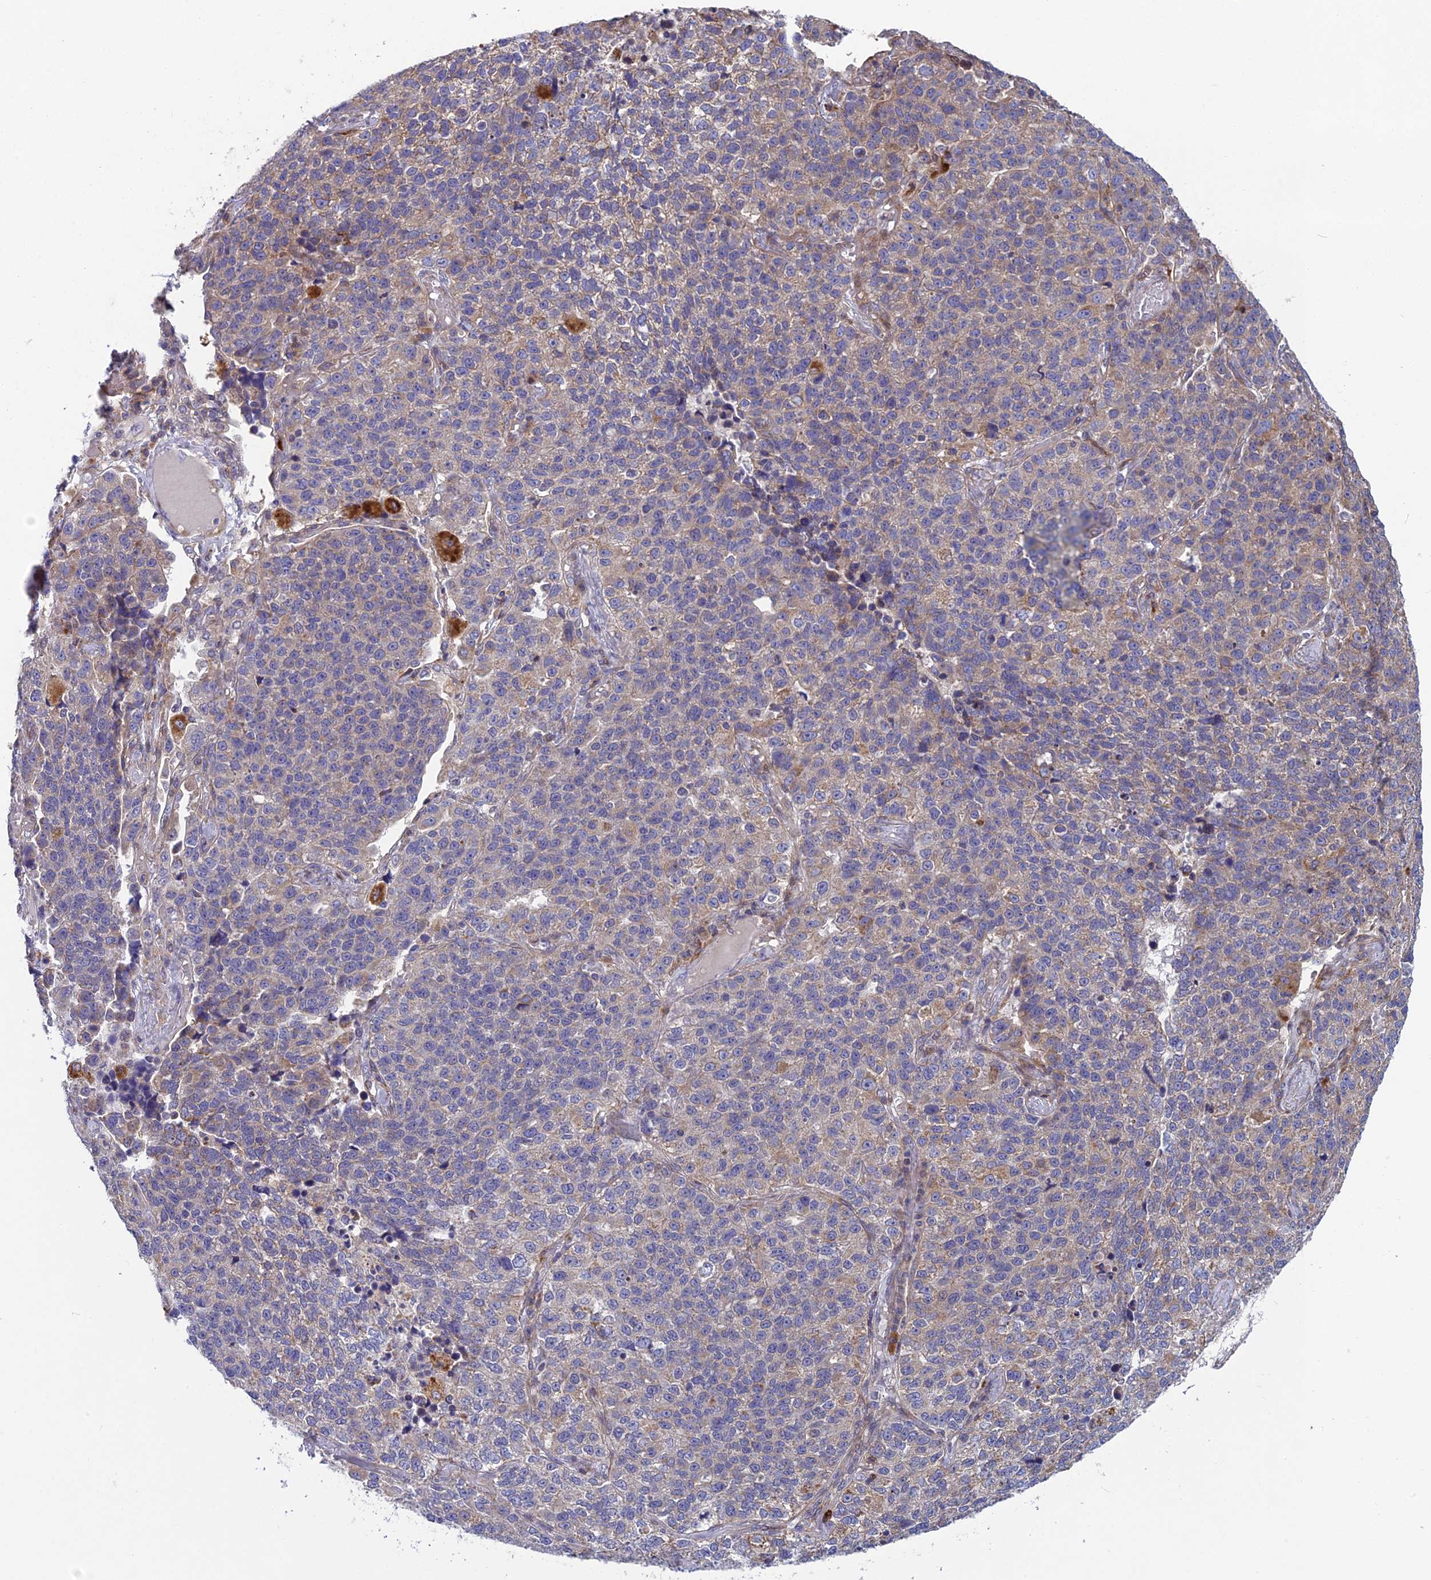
{"staining": {"intensity": "weak", "quantity": "<25%", "location": "cytoplasmic/membranous"}, "tissue": "lung cancer", "cell_type": "Tumor cells", "image_type": "cancer", "snomed": [{"axis": "morphology", "description": "Adenocarcinoma, NOS"}, {"axis": "topography", "description": "Lung"}], "caption": "Immunohistochemistry of lung adenocarcinoma reveals no expression in tumor cells.", "gene": "BLTP2", "patient": {"sex": "male", "age": 49}}